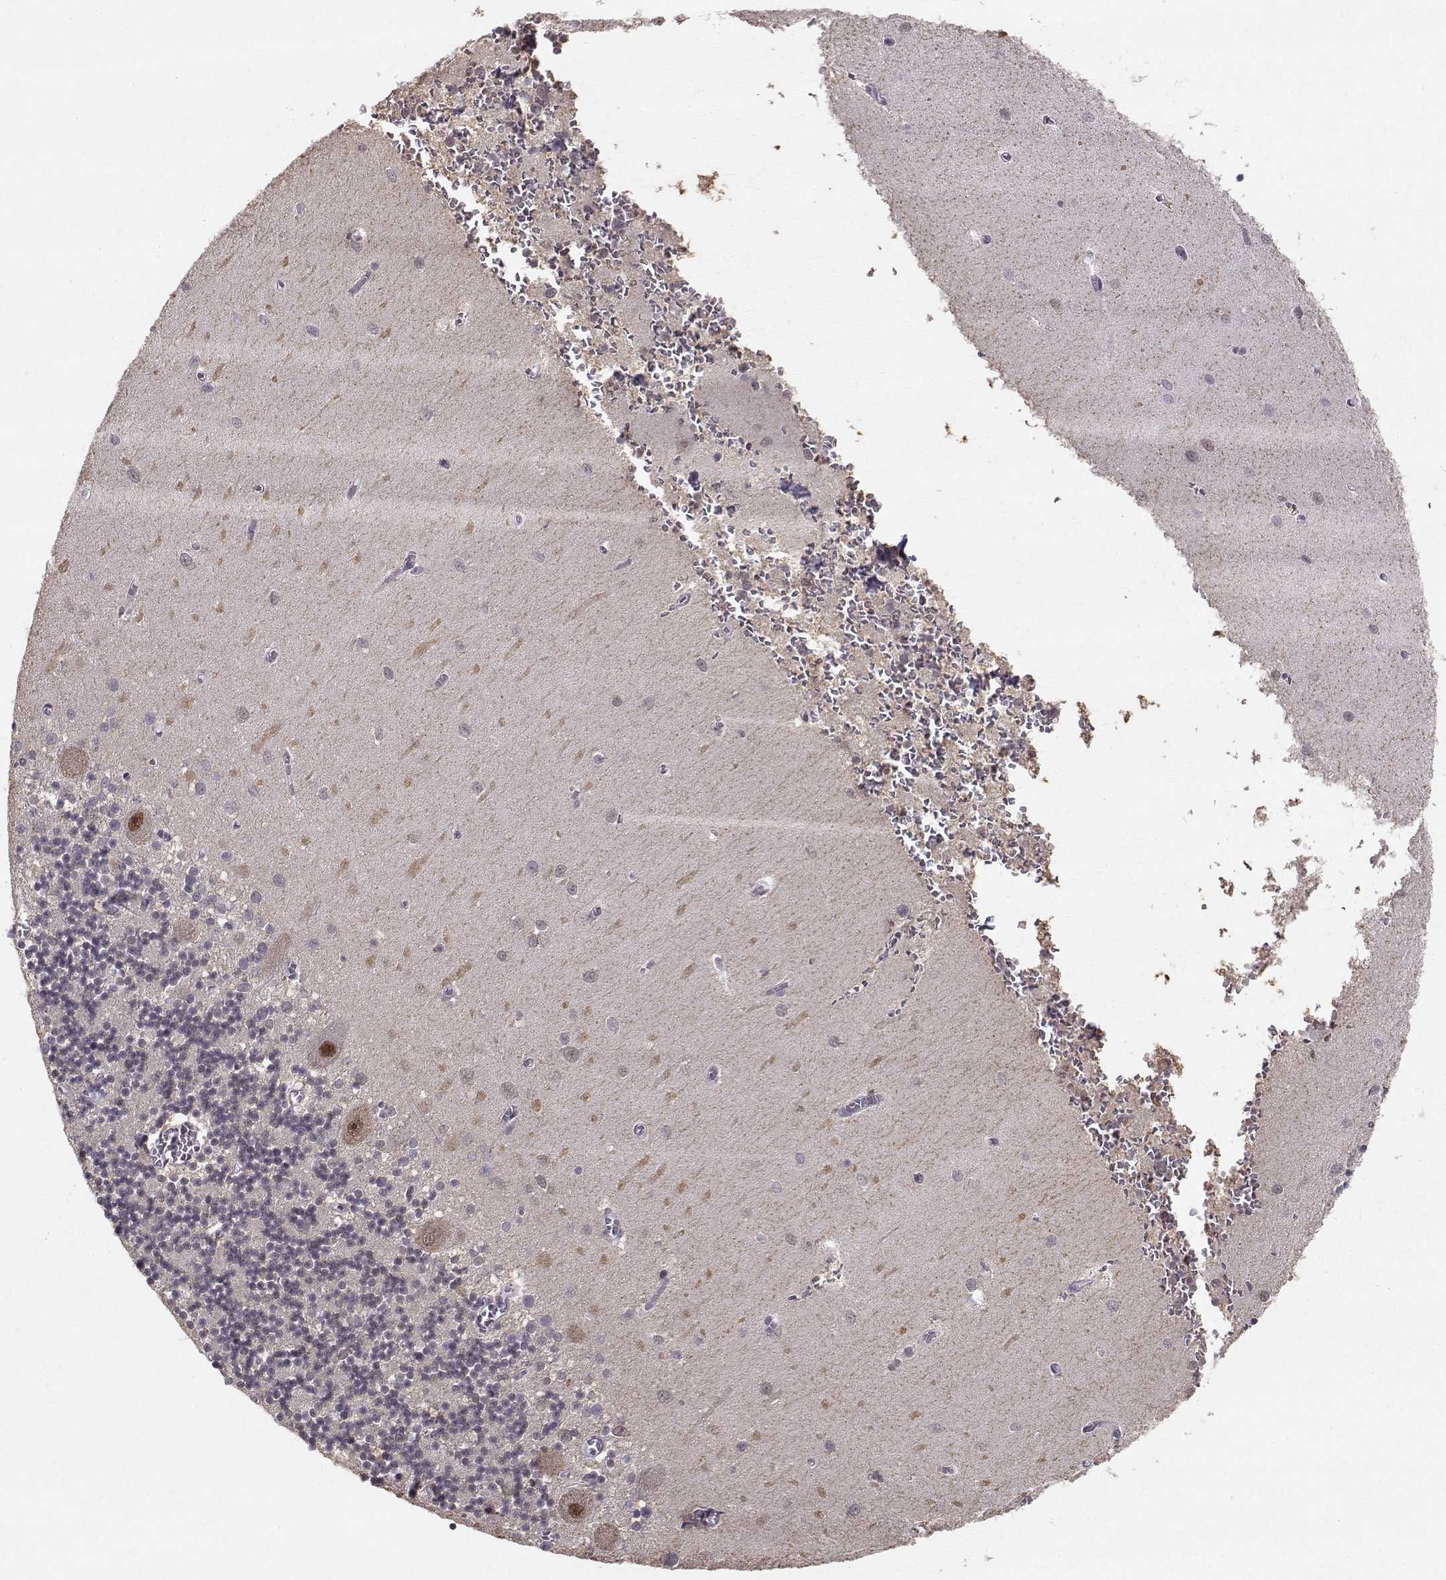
{"staining": {"intensity": "negative", "quantity": "none", "location": "none"}, "tissue": "cerebellum", "cell_type": "Cells in granular layer", "image_type": "normal", "snomed": [{"axis": "morphology", "description": "Normal tissue, NOS"}, {"axis": "topography", "description": "Cerebellum"}], "caption": "Image shows no protein staining in cells in granular layer of benign cerebellum. (Immunohistochemistry (ihc), brightfield microscopy, high magnification).", "gene": "RPP38", "patient": {"sex": "female", "age": 64}}